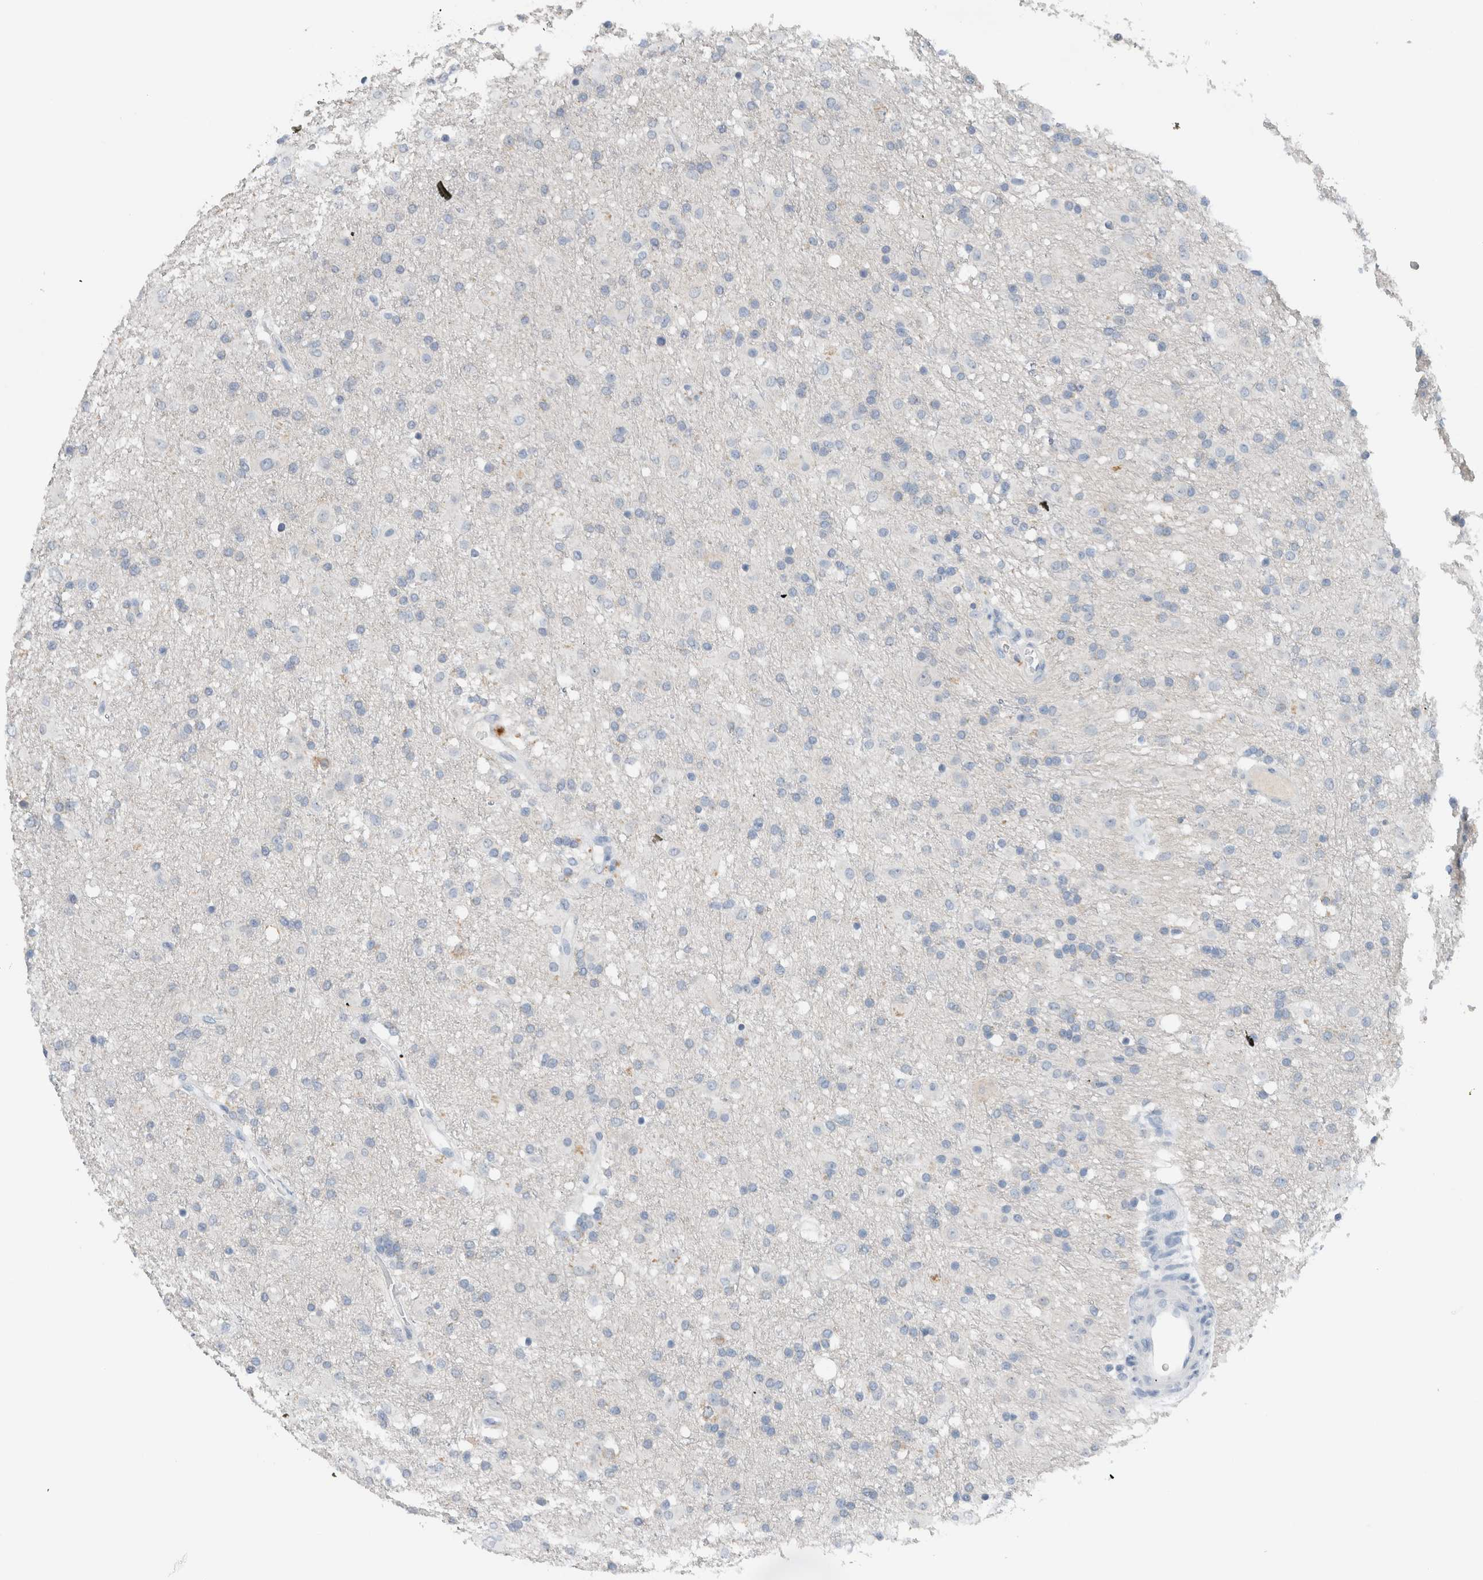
{"staining": {"intensity": "negative", "quantity": "none", "location": "none"}, "tissue": "glioma", "cell_type": "Tumor cells", "image_type": "cancer", "snomed": [{"axis": "morphology", "description": "Glioma, malignant, Low grade"}, {"axis": "topography", "description": "Brain"}], "caption": "DAB immunohistochemical staining of human glioma displays no significant staining in tumor cells. (Brightfield microscopy of DAB (3,3'-diaminobenzidine) IHC at high magnification).", "gene": "DUOX1", "patient": {"sex": "male", "age": 65}}